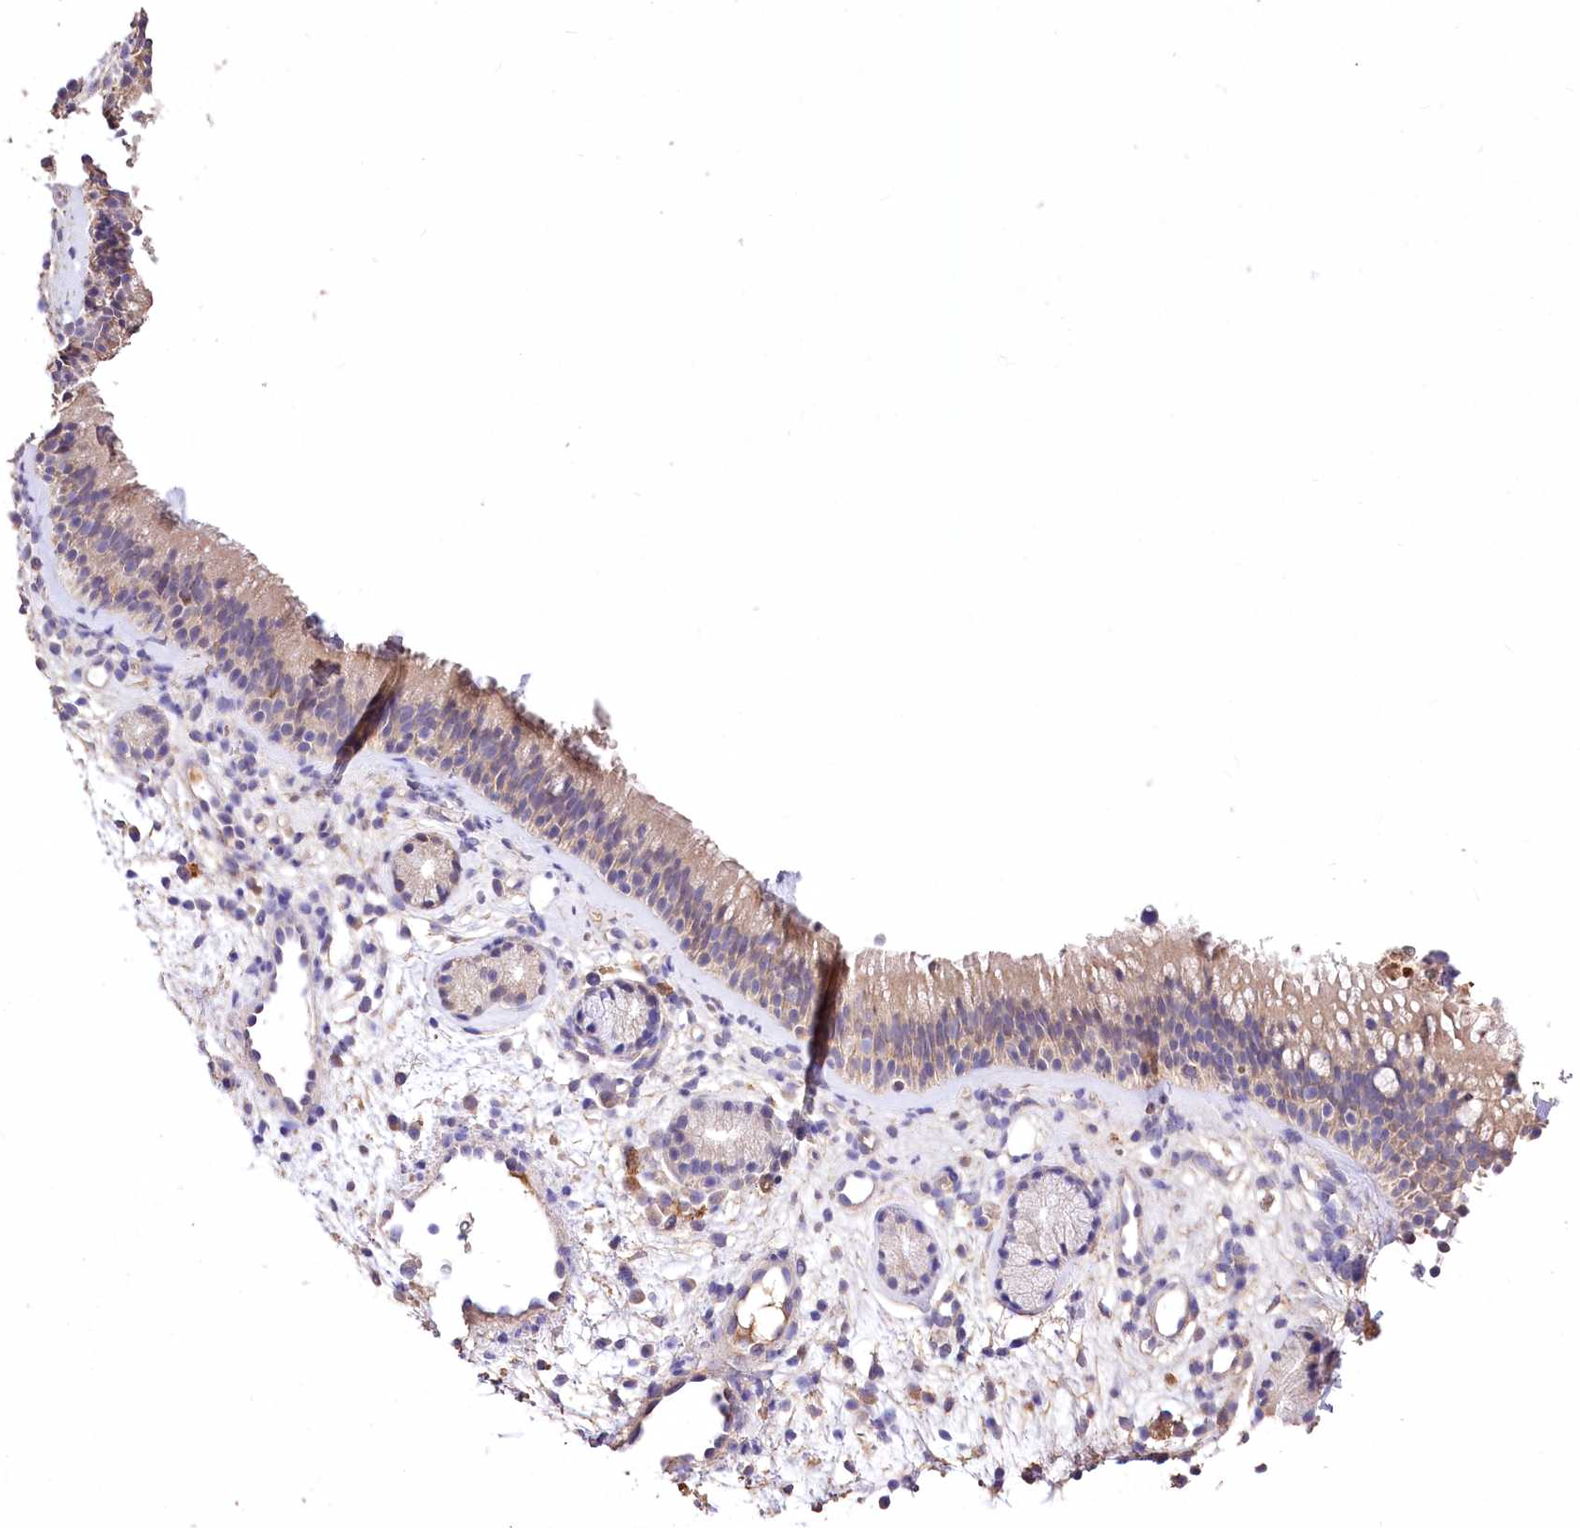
{"staining": {"intensity": "moderate", "quantity": ">75%", "location": "cytoplasmic/membranous"}, "tissue": "nasopharynx", "cell_type": "Respiratory epithelial cells", "image_type": "normal", "snomed": [{"axis": "morphology", "description": "Normal tissue, NOS"}, {"axis": "morphology", "description": "Inflammation, NOS"}, {"axis": "morphology", "description": "Malignant melanoma, Metastatic site"}, {"axis": "topography", "description": "Nasopharynx"}], "caption": "Immunohistochemical staining of normal nasopharynx shows moderate cytoplasmic/membranous protein positivity in about >75% of respiratory epithelial cells.", "gene": "PCYOX1L", "patient": {"sex": "male", "age": 70}}